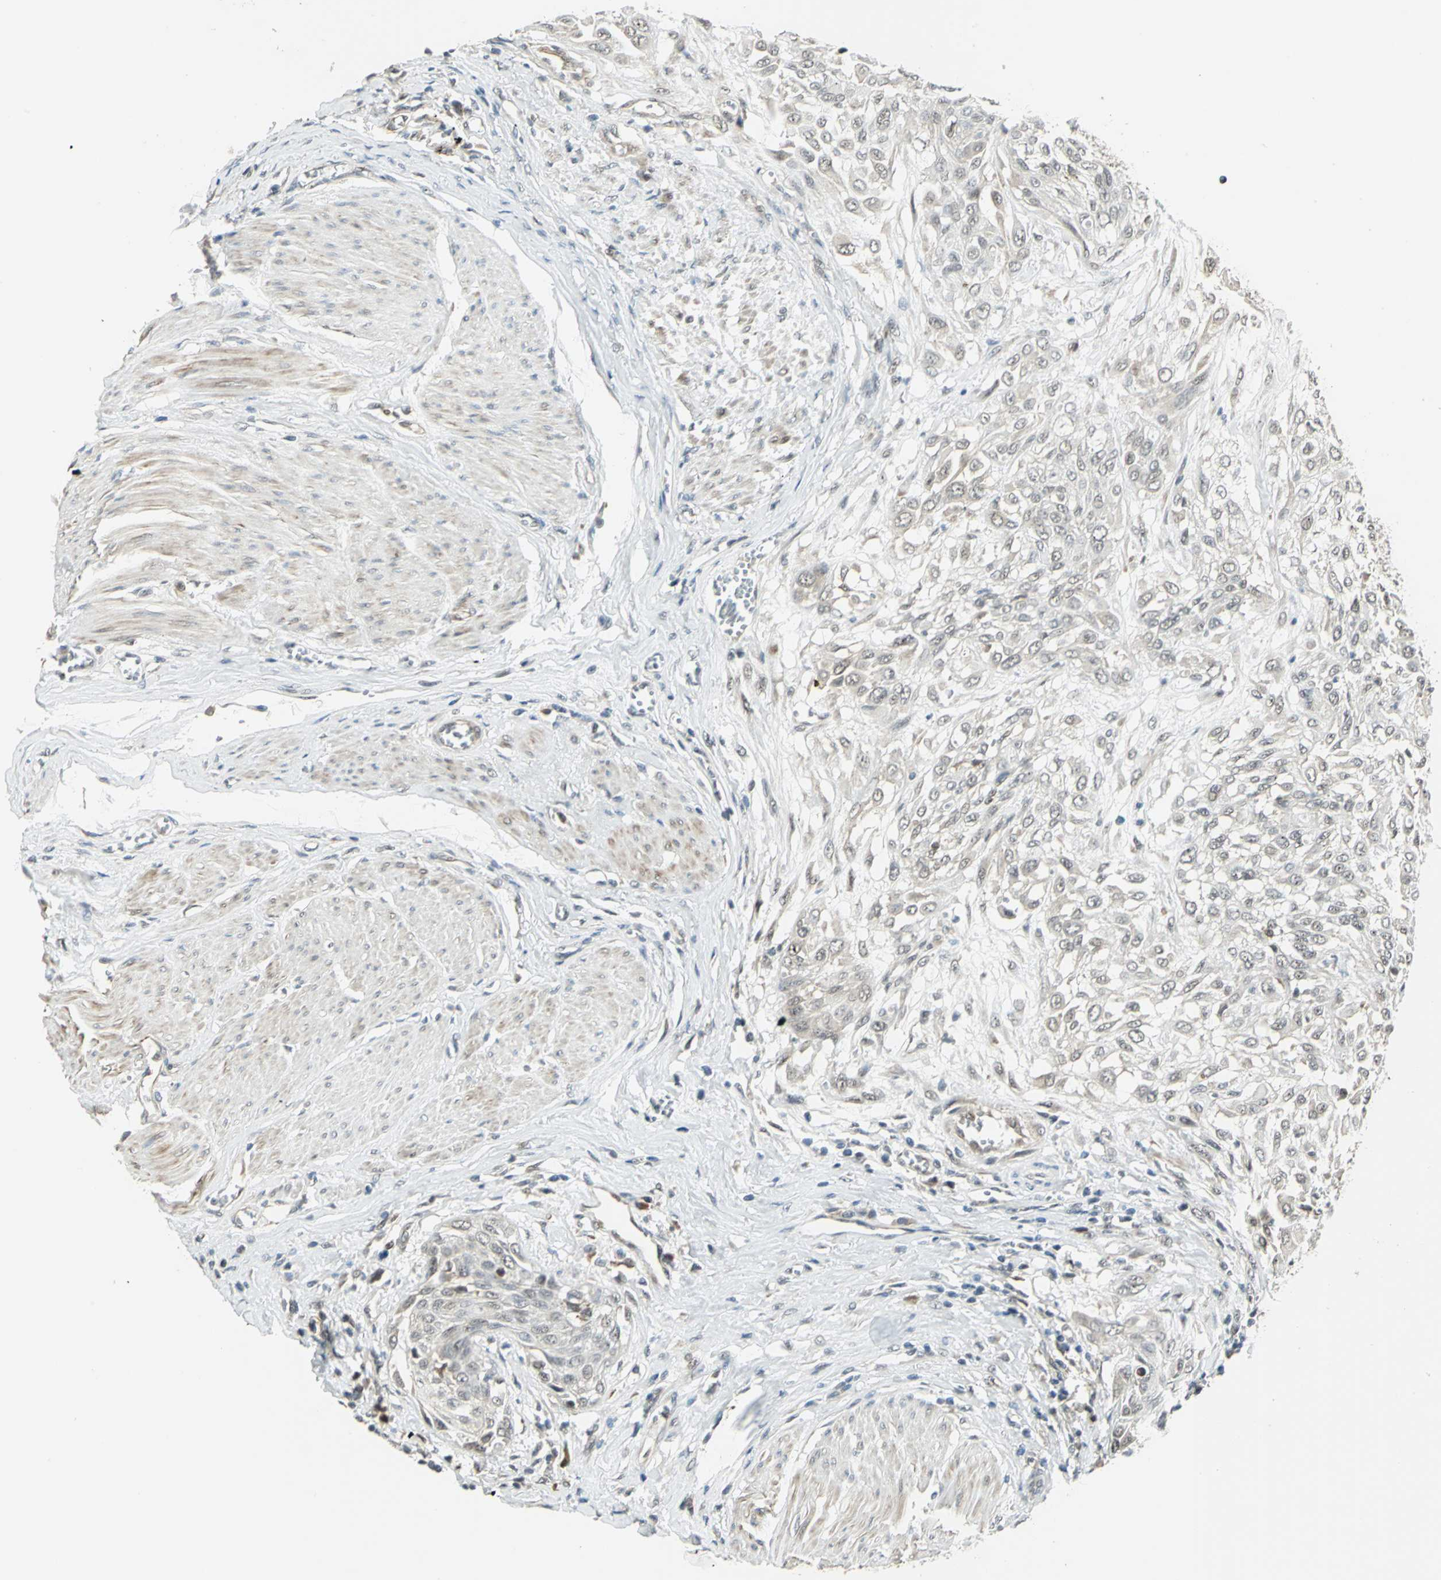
{"staining": {"intensity": "negative", "quantity": "none", "location": "none"}, "tissue": "urothelial cancer", "cell_type": "Tumor cells", "image_type": "cancer", "snomed": [{"axis": "morphology", "description": "Urothelial carcinoma, High grade"}, {"axis": "topography", "description": "Urinary bladder"}], "caption": "Immunohistochemical staining of urothelial cancer displays no significant positivity in tumor cells.", "gene": "PLAGL2", "patient": {"sex": "male", "age": 57}}